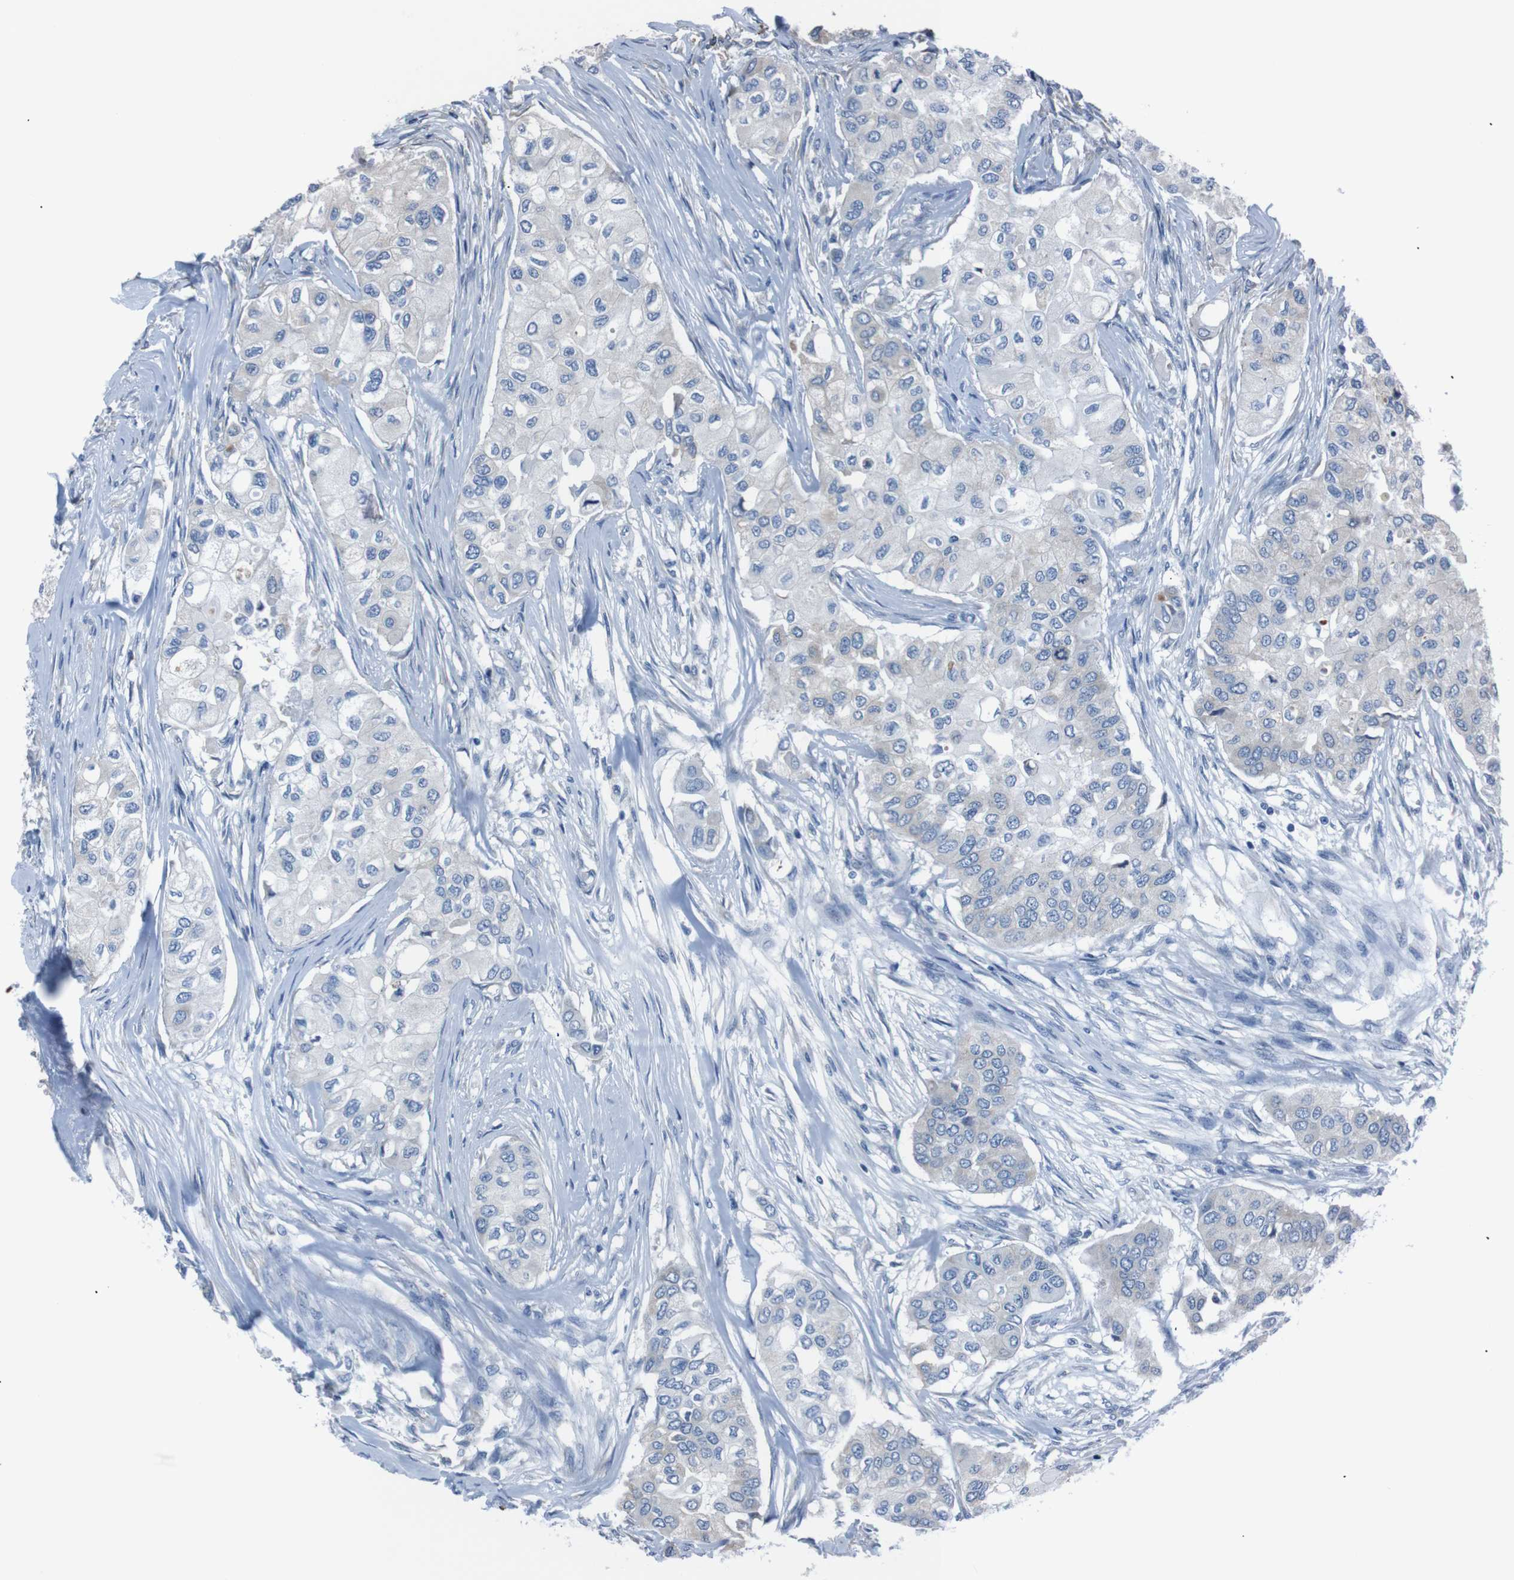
{"staining": {"intensity": "negative", "quantity": "none", "location": "none"}, "tissue": "breast cancer", "cell_type": "Tumor cells", "image_type": "cancer", "snomed": [{"axis": "morphology", "description": "Normal tissue, NOS"}, {"axis": "morphology", "description": "Duct carcinoma"}, {"axis": "topography", "description": "Breast"}], "caption": "Immunohistochemical staining of breast cancer demonstrates no significant positivity in tumor cells.", "gene": "SIGMAR1", "patient": {"sex": "female", "age": 49}}